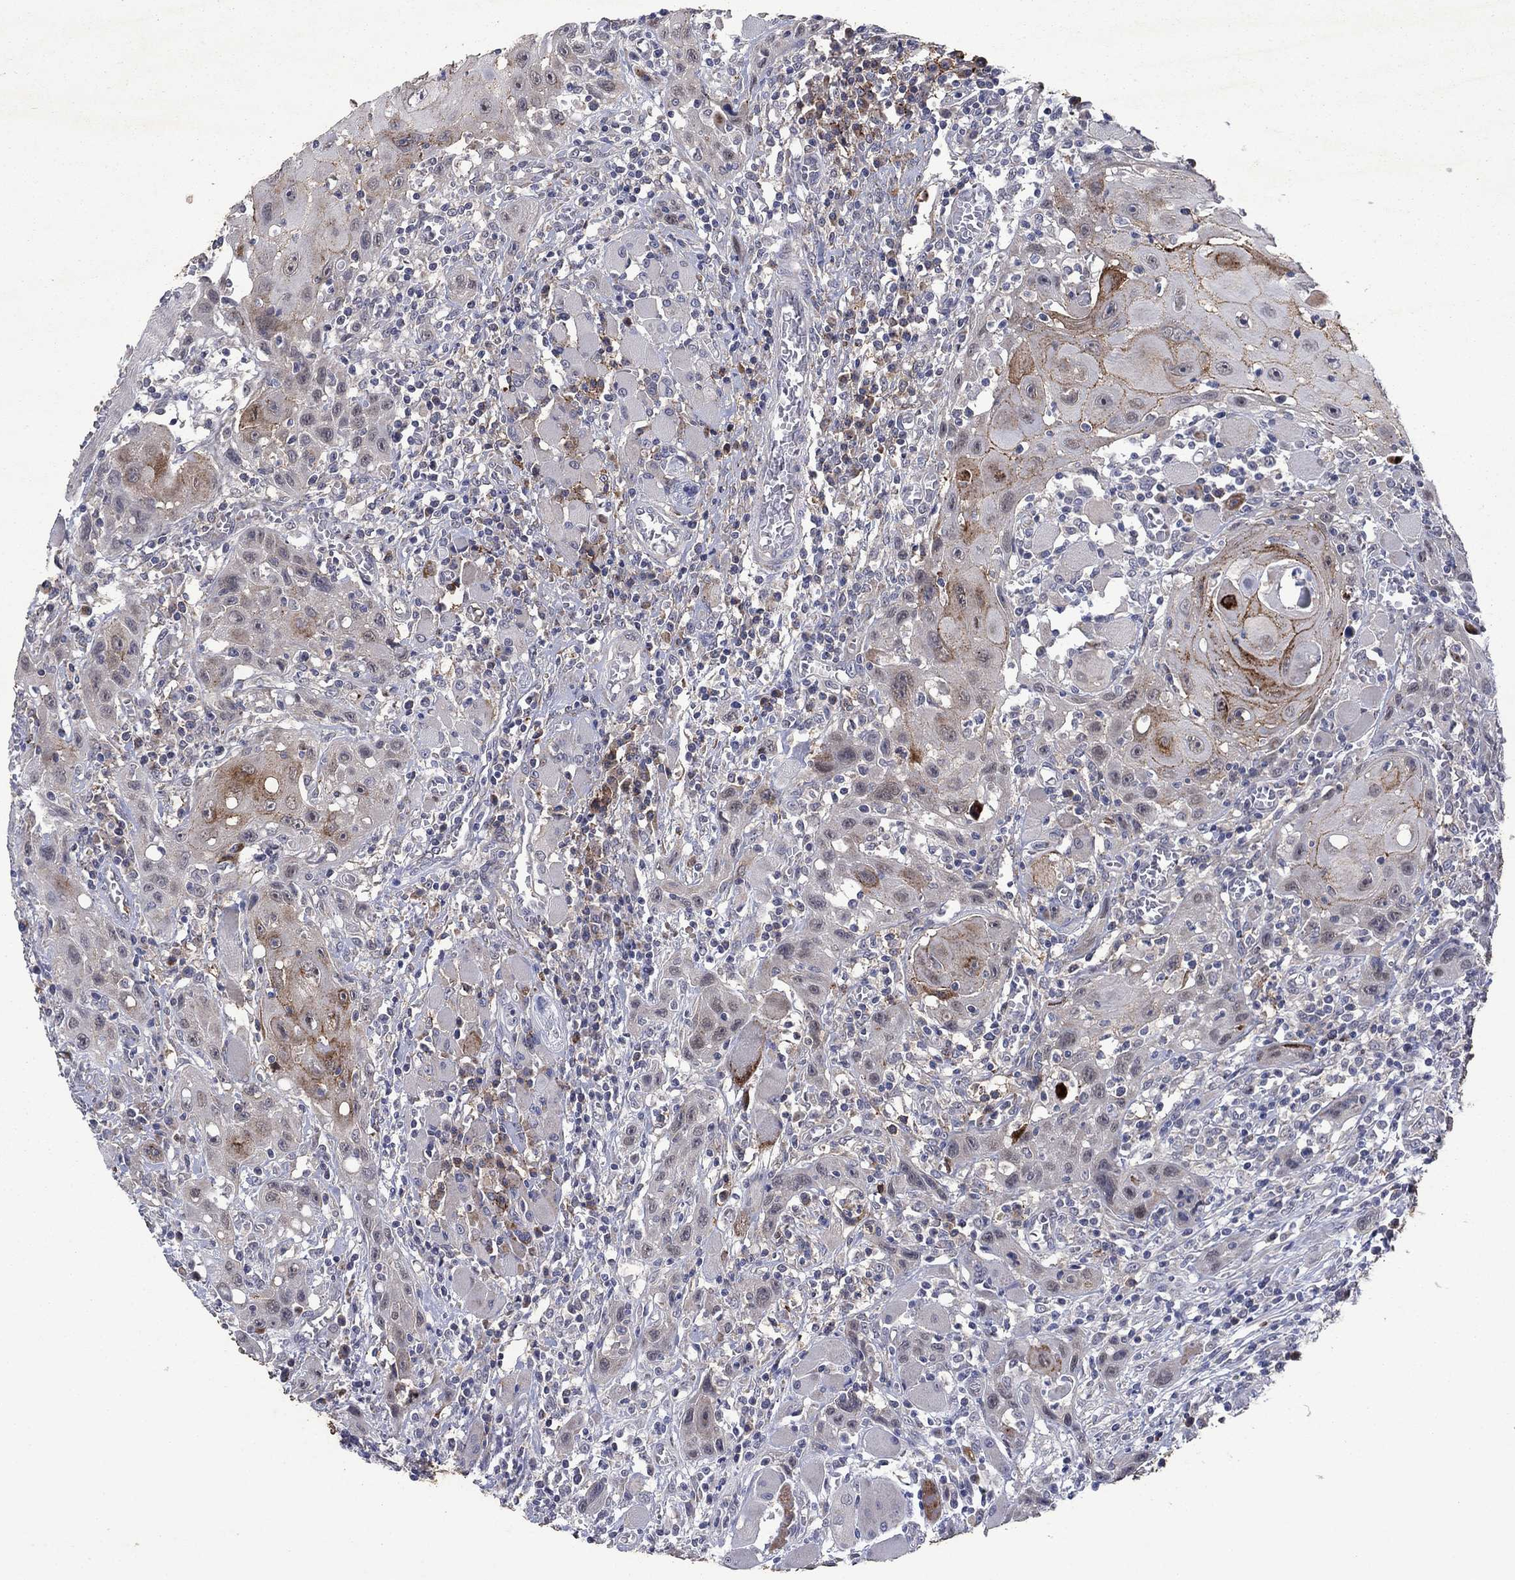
{"staining": {"intensity": "strong", "quantity": "25%-75%", "location": "cytoplasmic/membranous"}, "tissue": "head and neck cancer", "cell_type": "Tumor cells", "image_type": "cancer", "snomed": [{"axis": "morphology", "description": "Normal tissue, NOS"}, {"axis": "morphology", "description": "Squamous cell carcinoma, NOS"}, {"axis": "topography", "description": "Oral tissue"}, {"axis": "topography", "description": "Head-Neck"}], "caption": "Immunohistochemical staining of head and neck squamous cell carcinoma shows high levels of strong cytoplasmic/membranous expression in approximately 25%-75% of tumor cells. The staining was performed using DAB, with brown indicating positive protein expression. Nuclei are stained blue with hematoxylin.", "gene": "SDC1", "patient": {"sex": "male", "age": 71}}